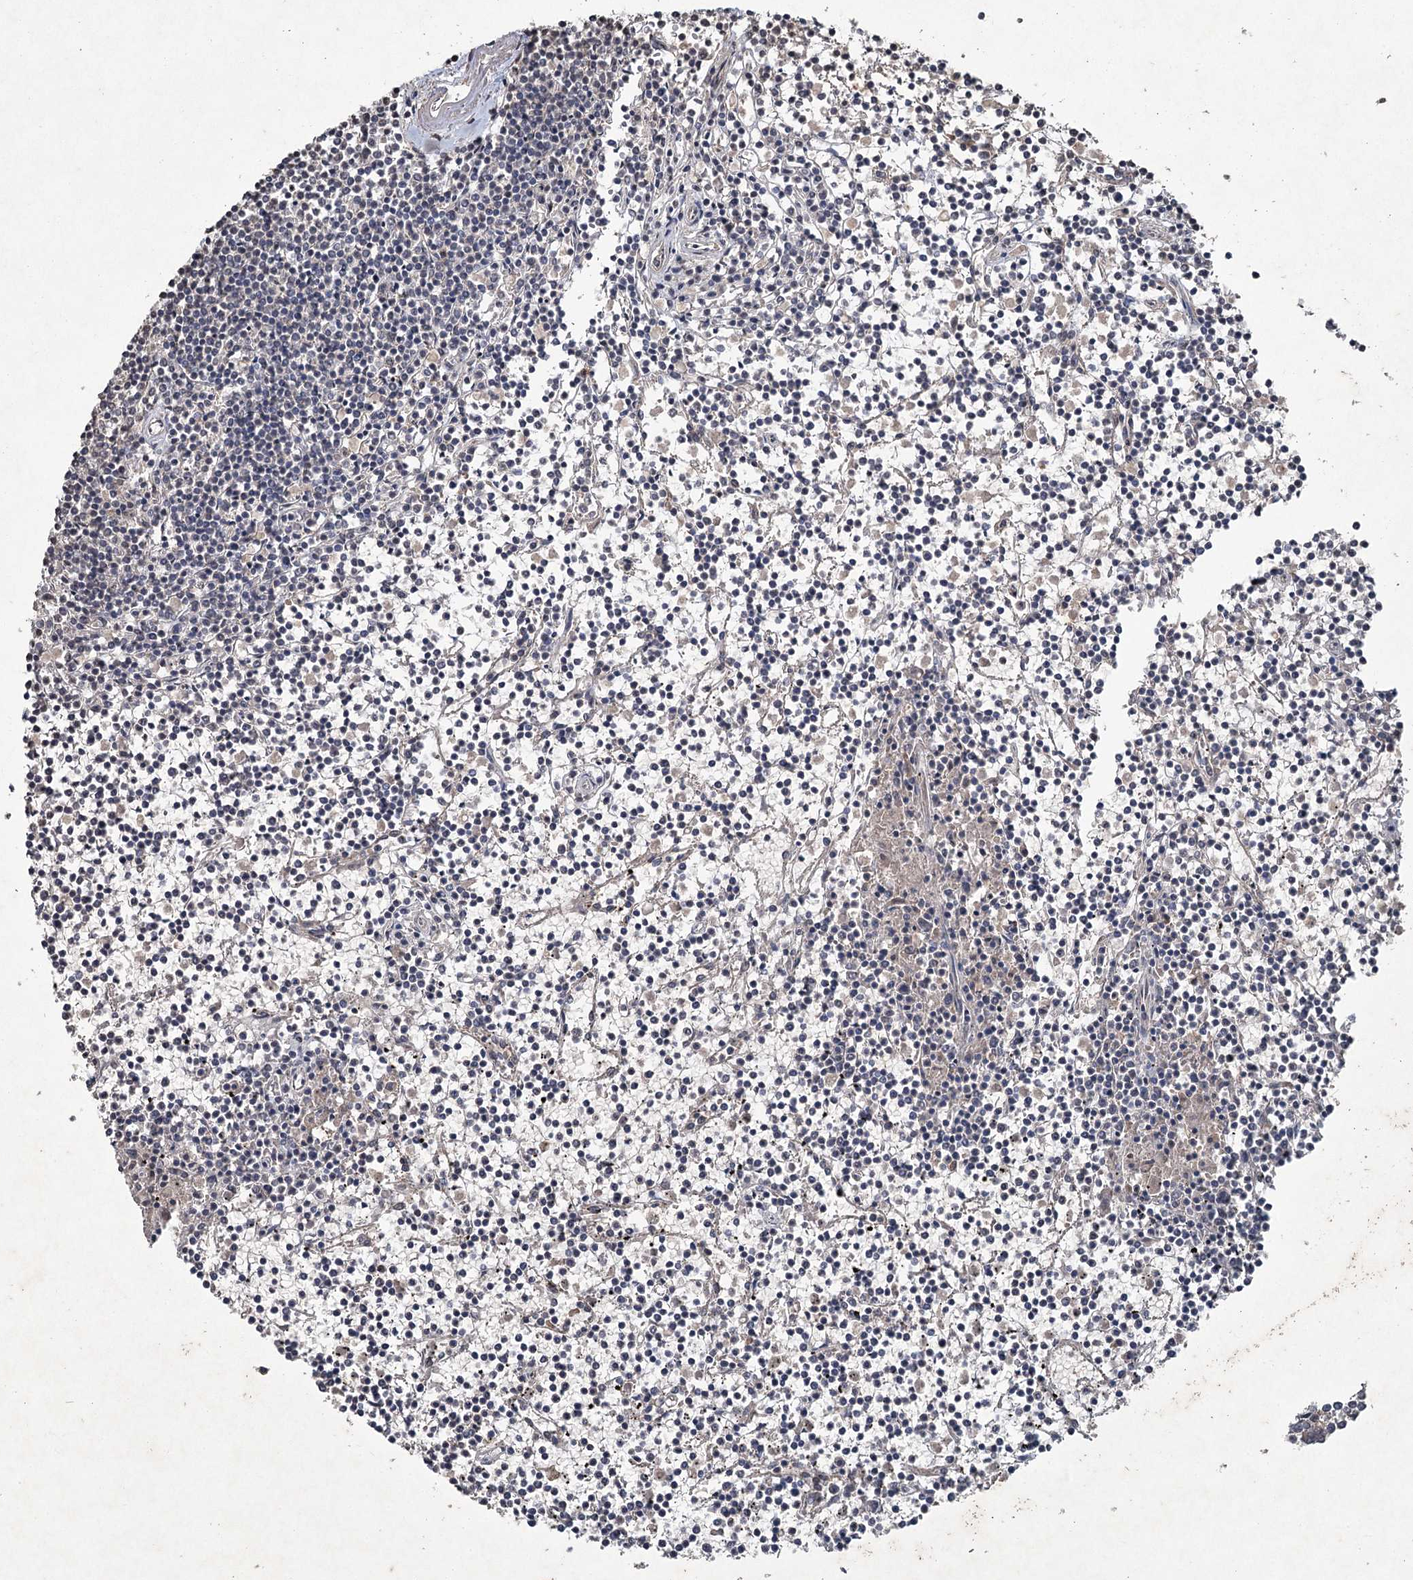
{"staining": {"intensity": "negative", "quantity": "none", "location": "none"}, "tissue": "lymphoma", "cell_type": "Tumor cells", "image_type": "cancer", "snomed": [{"axis": "morphology", "description": "Malignant lymphoma, non-Hodgkin's type, Low grade"}, {"axis": "topography", "description": "Spleen"}], "caption": "IHC of malignant lymphoma, non-Hodgkin's type (low-grade) demonstrates no expression in tumor cells. The staining is performed using DAB brown chromogen with nuclei counter-stained in using hematoxylin.", "gene": "PGLYRP2", "patient": {"sex": "female", "age": 19}}